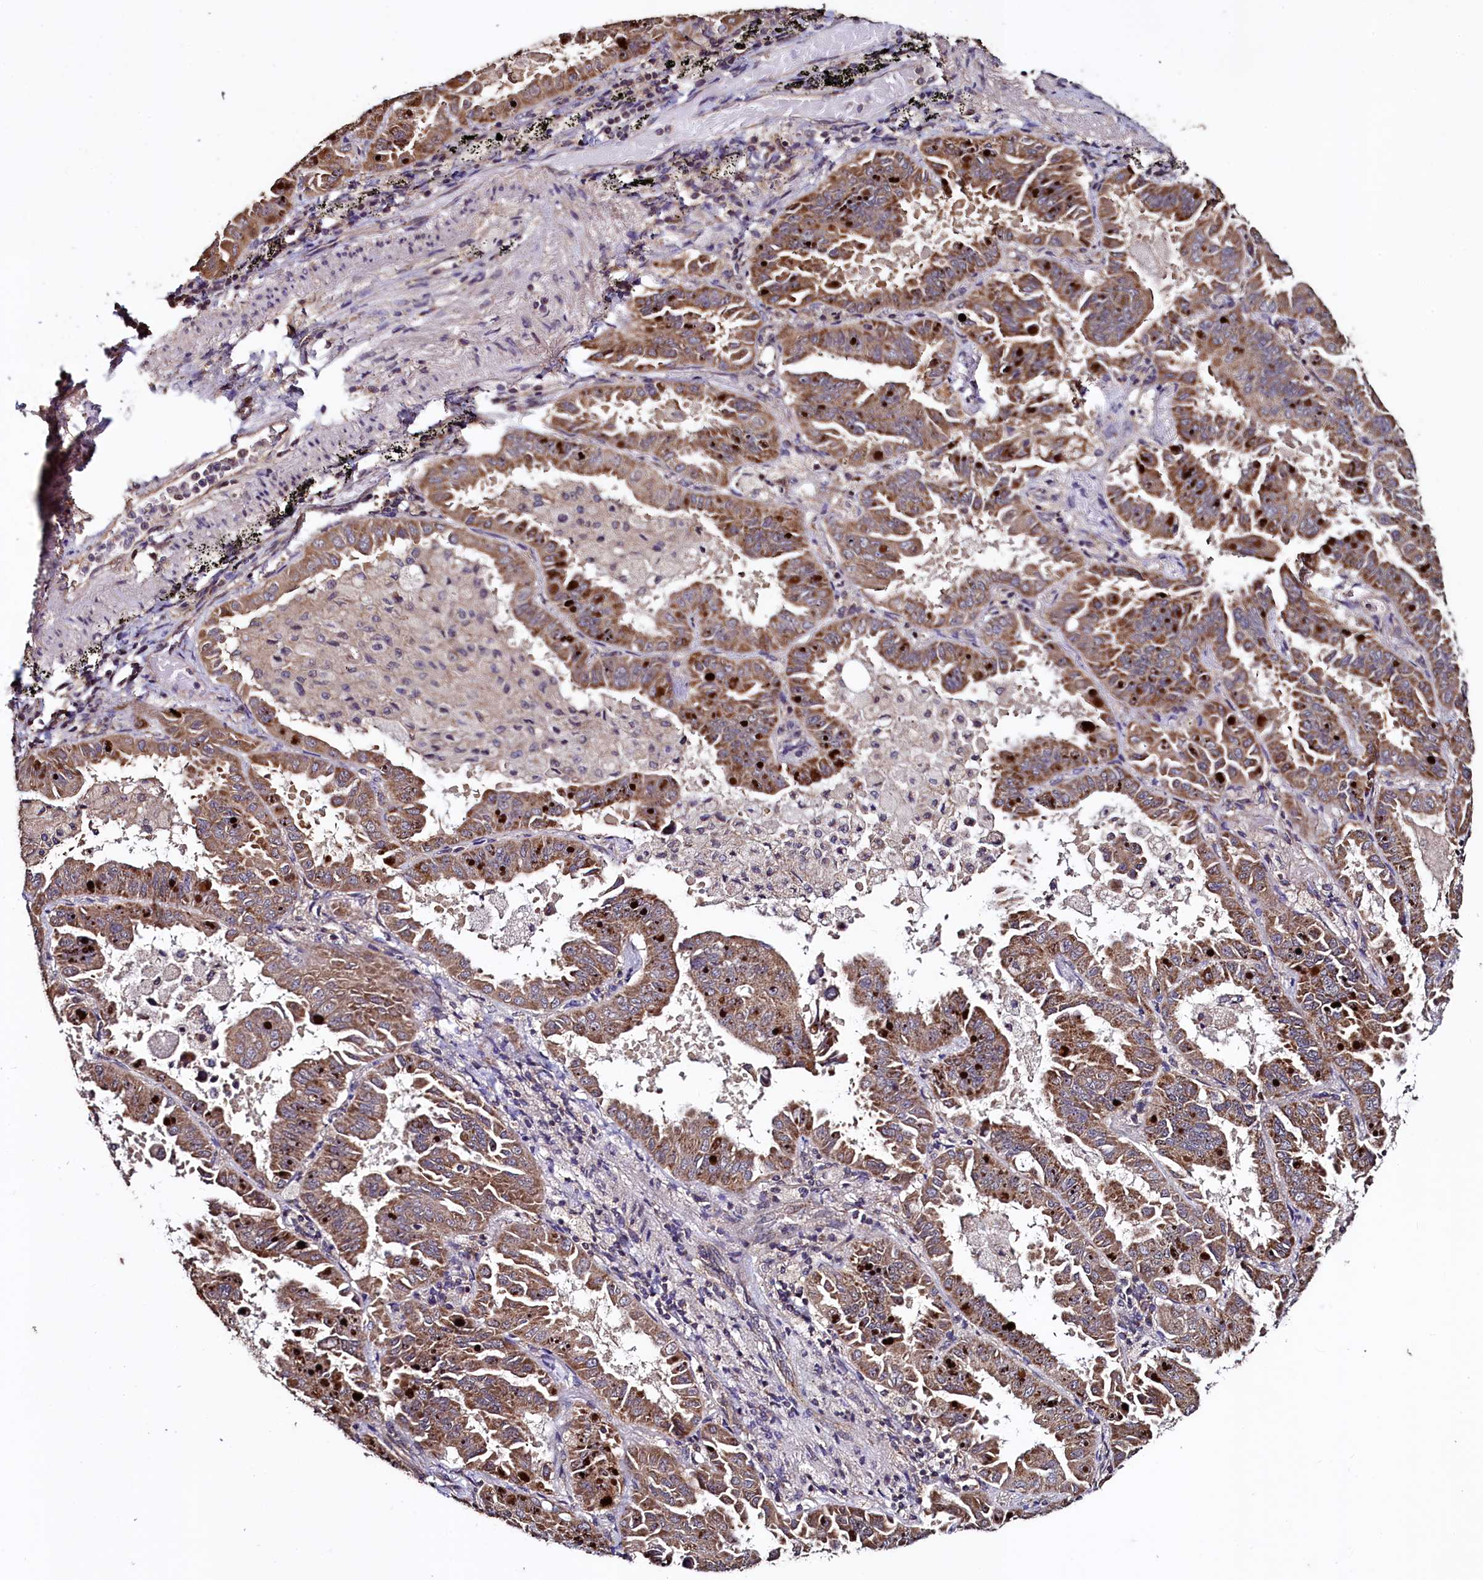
{"staining": {"intensity": "moderate", "quantity": ">75%", "location": "cytoplasmic/membranous"}, "tissue": "lung cancer", "cell_type": "Tumor cells", "image_type": "cancer", "snomed": [{"axis": "morphology", "description": "Adenocarcinoma, NOS"}, {"axis": "topography", "description": "Lung"}], "caption": "Lung cancer (adenocarcinoma) tissue exhibits moderate cytoplasmic/membranous staining in approximately >75% of tumor cells, visualized by immunohistochemistry.", "gene": "RBFA", "patient": {"sex": "male", "age": 64}}